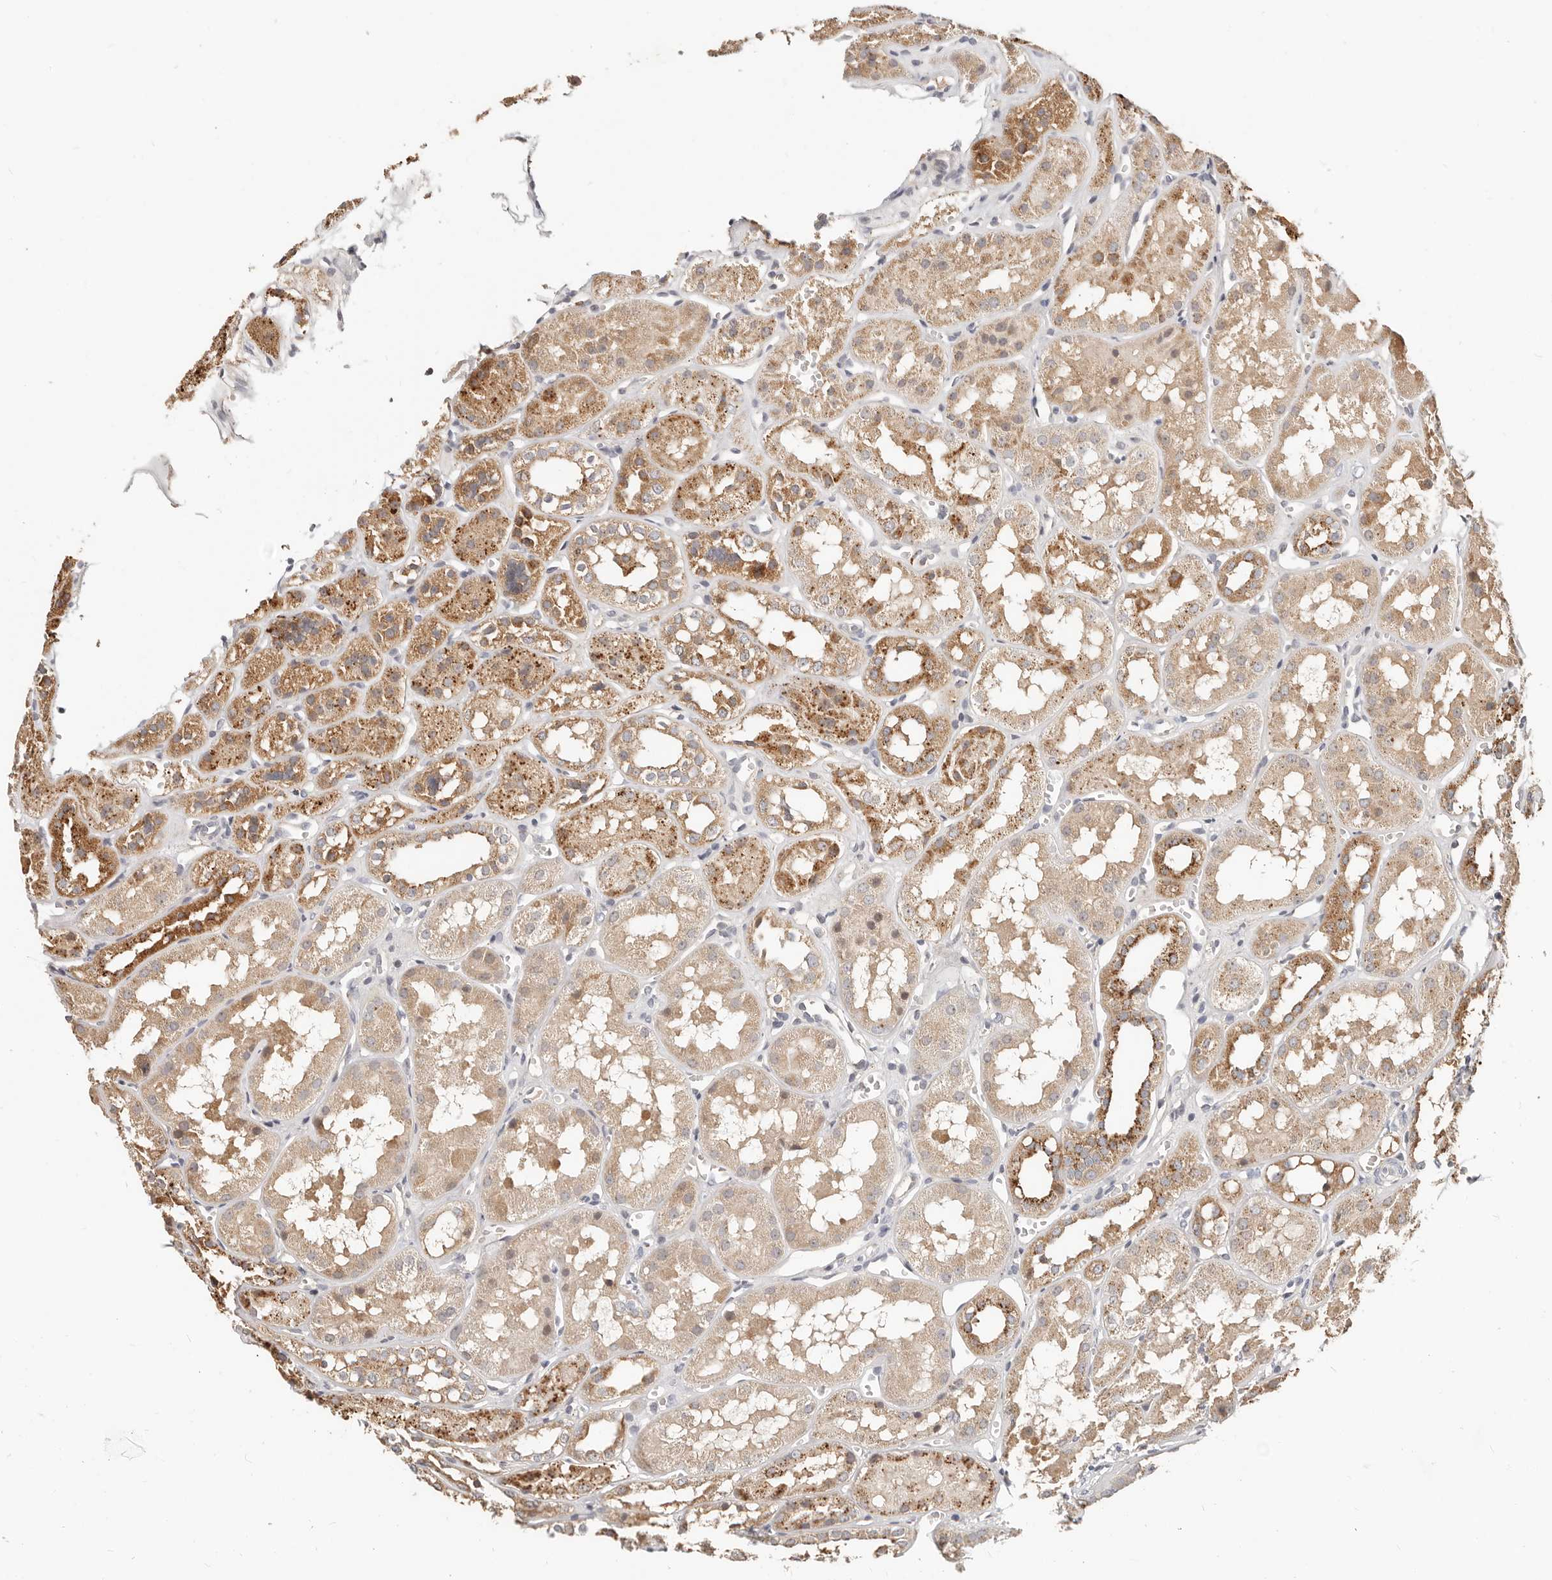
{"staining": {"intensity": "negative", "quantity": "none", "location": "none"}, "tissue": "kidney", "cell_type": "Cells in glomeruli", "image_type": "normal", "snomed": [{"axis": "morphology", "description": "Normal tissue, NOS"}, {"axis": "topography", "description": "Kidney"}], "caption": "A high-resolution micrograph shows immunohistochemistry staining of normal kidney, which shows no significant positivity in cells in glomeruli.", "gene": "ZRANB1", "patient": {"sex": "male", "age": 16}}